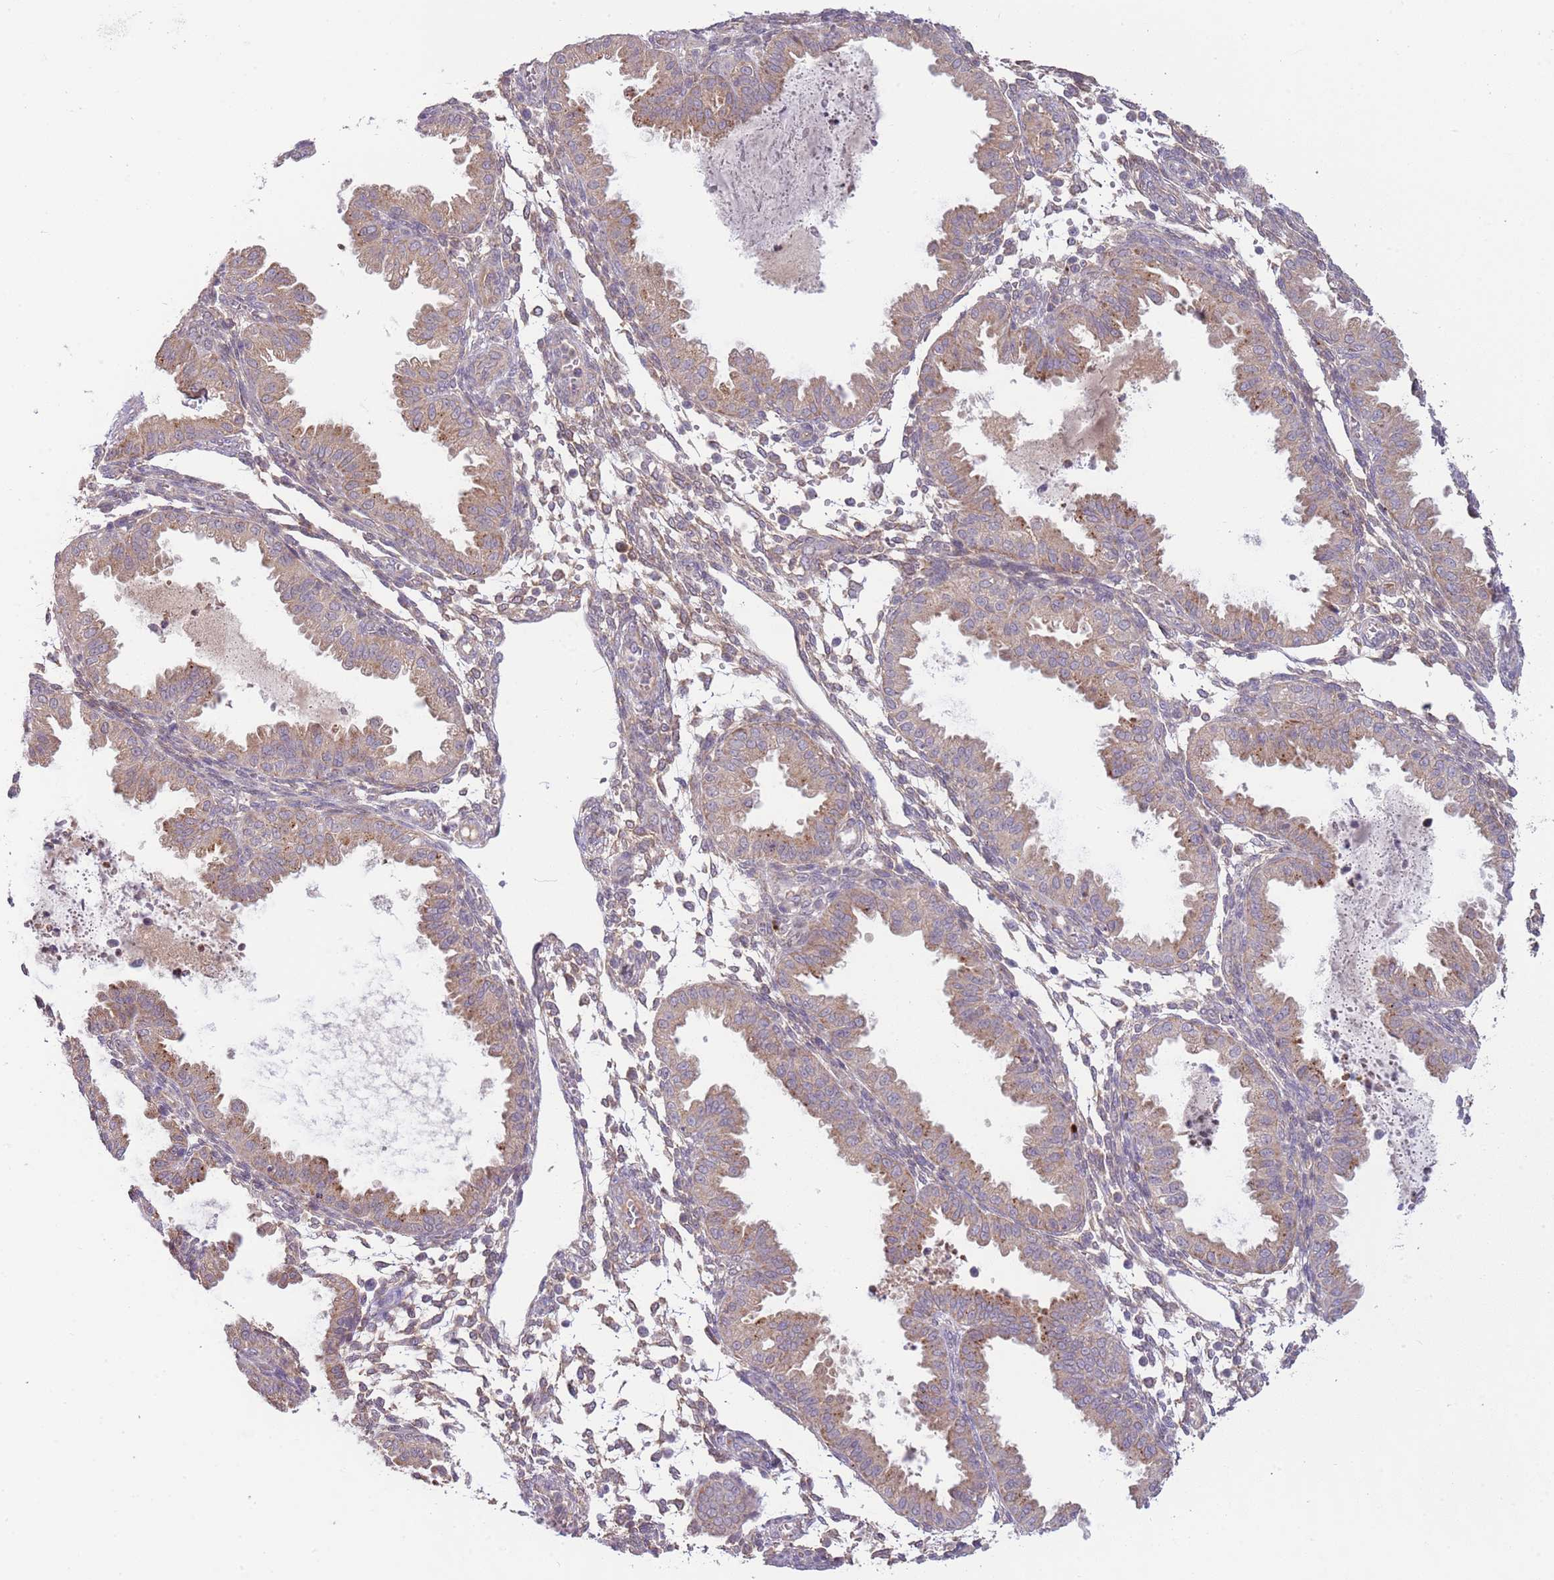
{"staining": {"intensity": "weak", "quantity": "25%-75%", "location": "cytoplasmic/membranous"}, "tissue": "endometrium", "cell_type": "Cells in endometrial stroma", "image_type": "normal", "snomed": [{"axis": "morphology", "description": "Normal tissue, NOS"}, {"axis": "topography", "description": "Endometrium"}], "caption": "Immunohistochemistry (IHC) of normal endometrium demonstrates low levels of weak cytoplasmic/membranous expression in approximately 25%-75% of cells in endometrial stroma.", "gene": "SKOR2", "patient": {"sex": "female", "age": 33}}